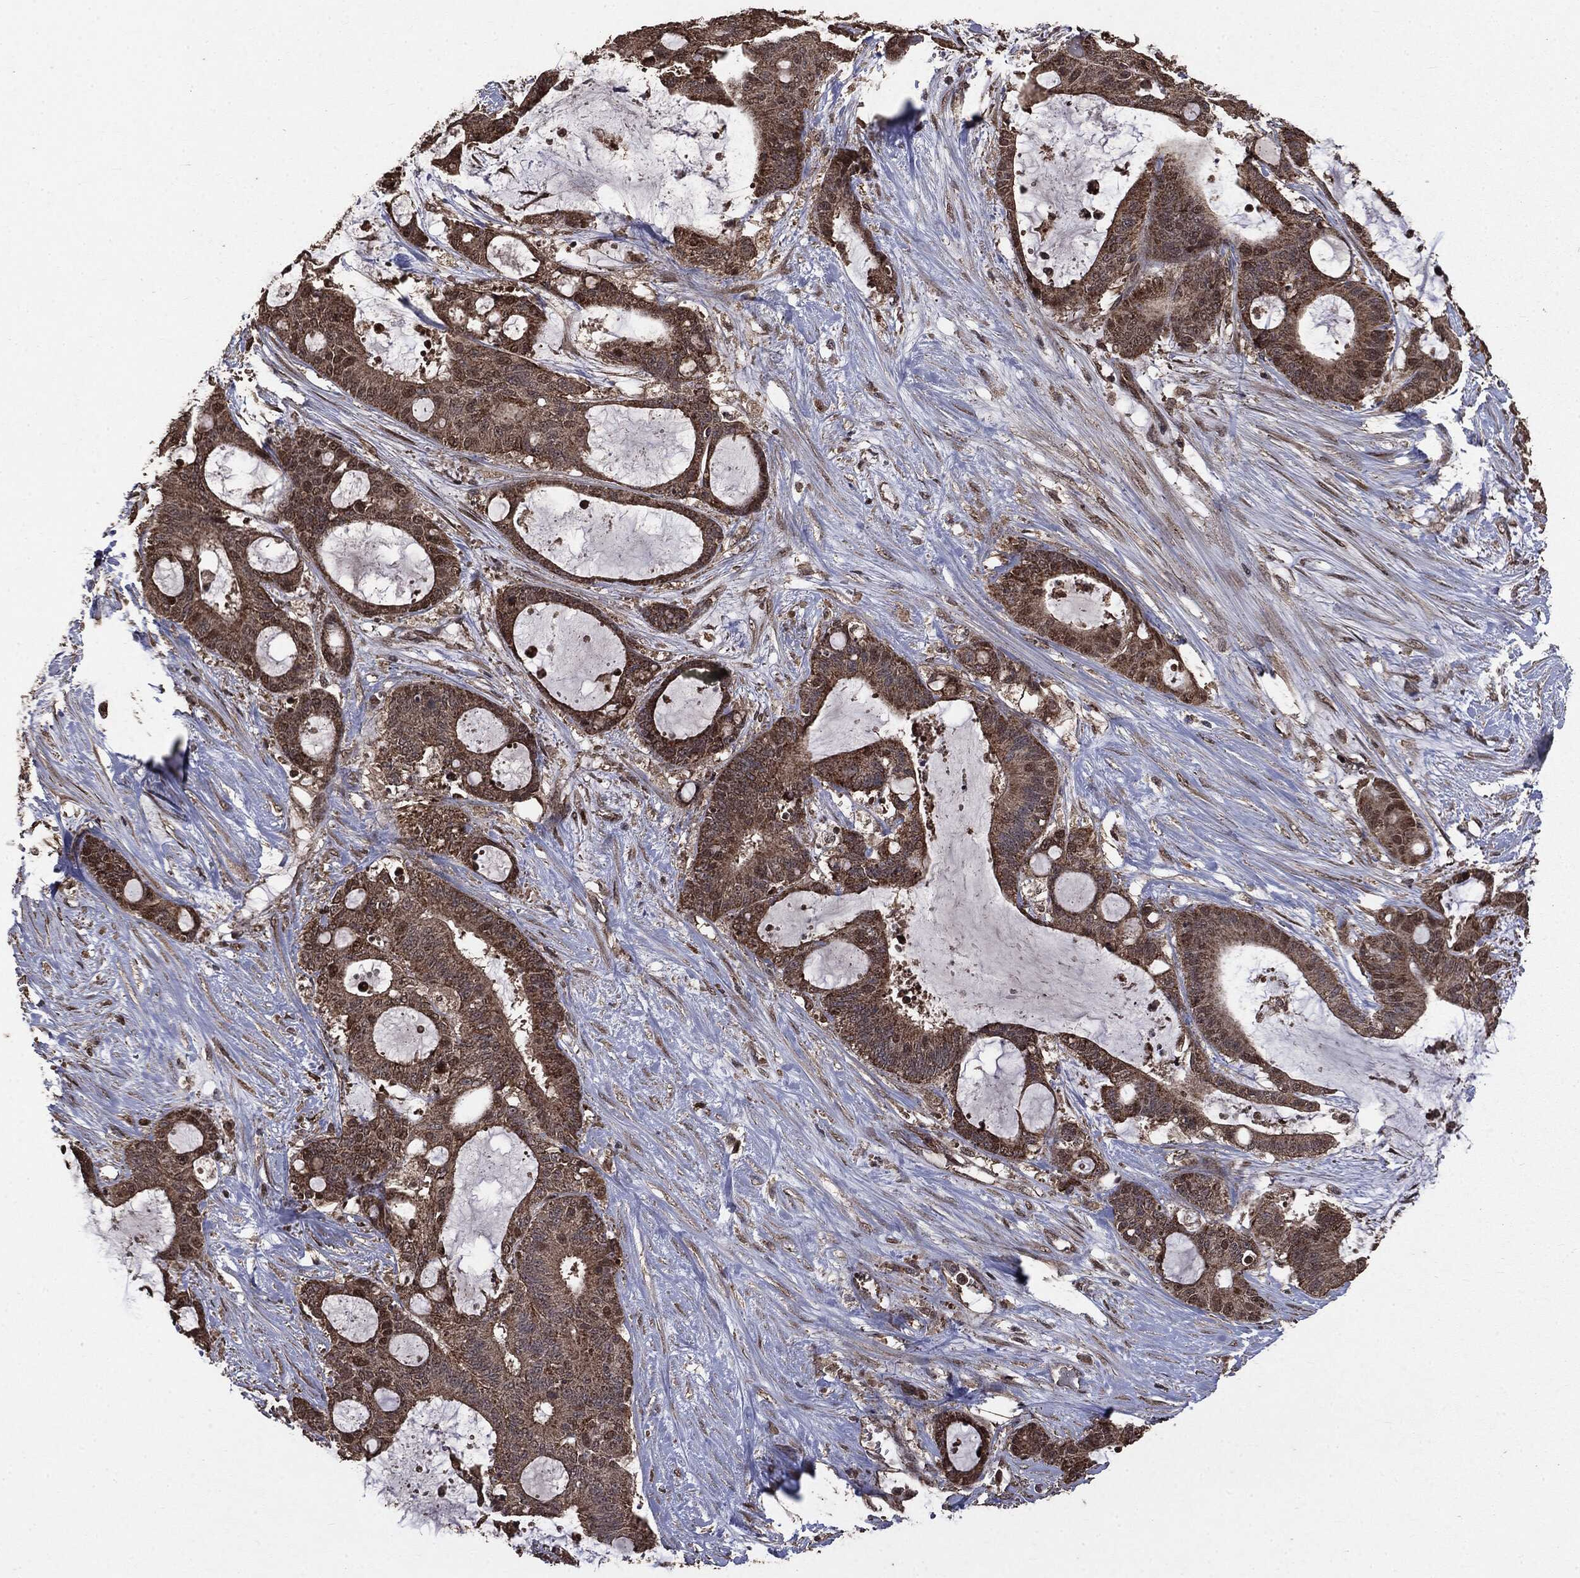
{"staining": {"intensity": "strong", "quantity": "<25%", "location": "nuclear"}, "tissue": "liver cancer", "cell_type": "Tumor cells", "image_type": "cancer", "snomed": [{"axis": "morphology", "description": "Normal tissue, NOS"}, {"axis": "morphology", "description": "Cholangiocarcinoma"}, {"axis": "topography", "description": "Liver"}, {"axis": "topography", "description": "Peripheral nerve tissue"}], "caption": "Protein expression by immunohistochemistry shows strong nuclear staining in approximately <25% of tumor cells in liver cholangiocarcinoma. The staining is performed using DAB (3,3'-diaminobenzidine) brown chromogen to label protein expression. The nuclei are counter-stained blue using hematoxylin.", "gene": "PPP6R2", "patient": {"sex": "female", "age": 73}}